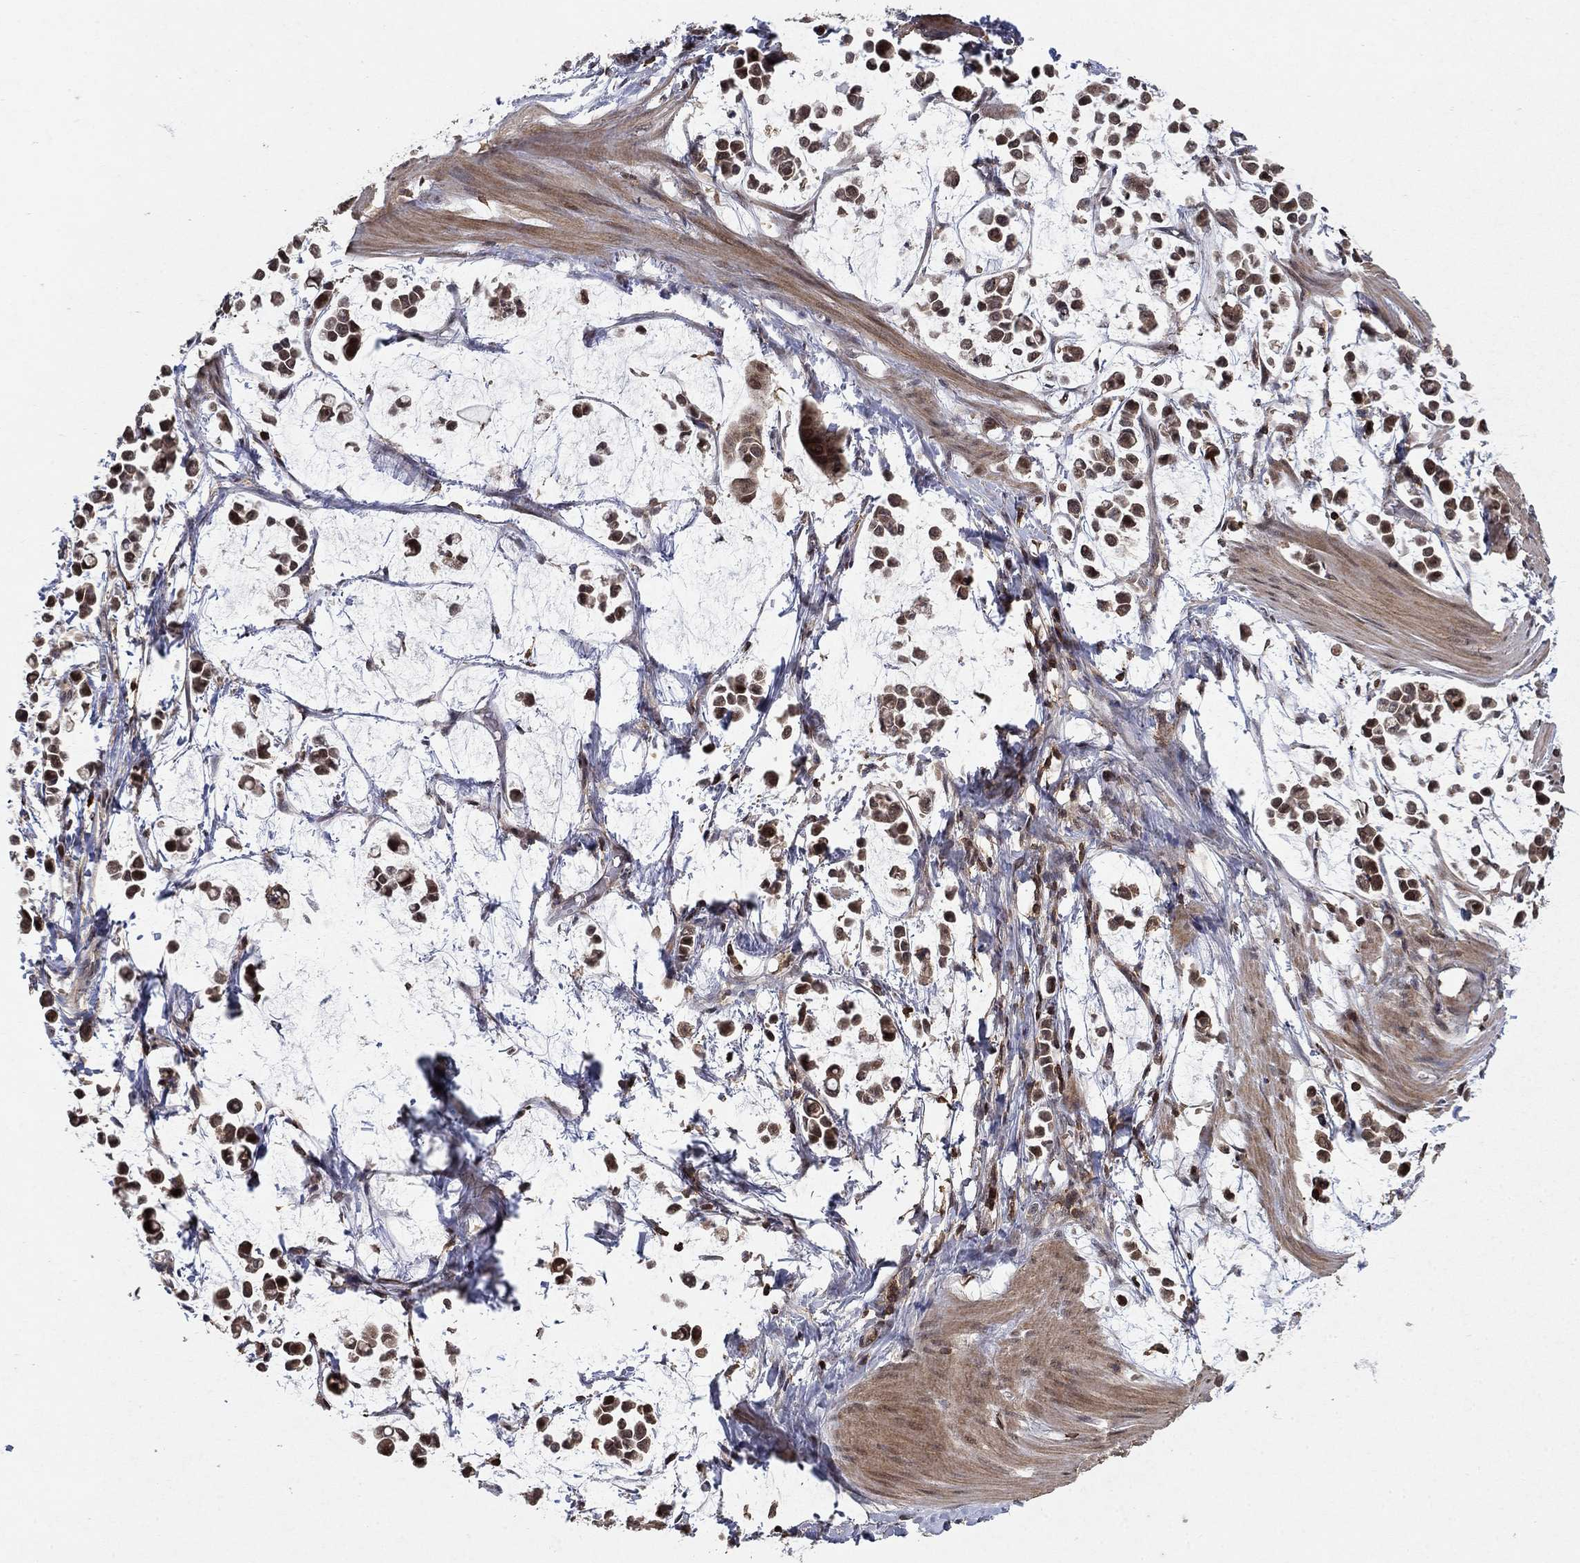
{"staining": {"intensity": "strong", "quantity": "25%-75%", "location": "cytoplasmic/membranous"}, "tissue": "stomach cancer", "cell_type": "Tumor cells", "image_type": "cancer", "snomed": [{"axis": "morphology", "description": "Adenocarcinoma, NOS"}, {"axis": "topography", "description": "Stomach"}], "caption": "Immunohistochemistry (IHC) photomicrograph of human stomach adenocarcinoma stained for a protein (brown), which reveals high levels of strong cytoplasmic/membranous positivity in approximately 25%-75% of tumor cells.", "gene": "CCDC66", "patient": {"sex": "male", "age": 82}}